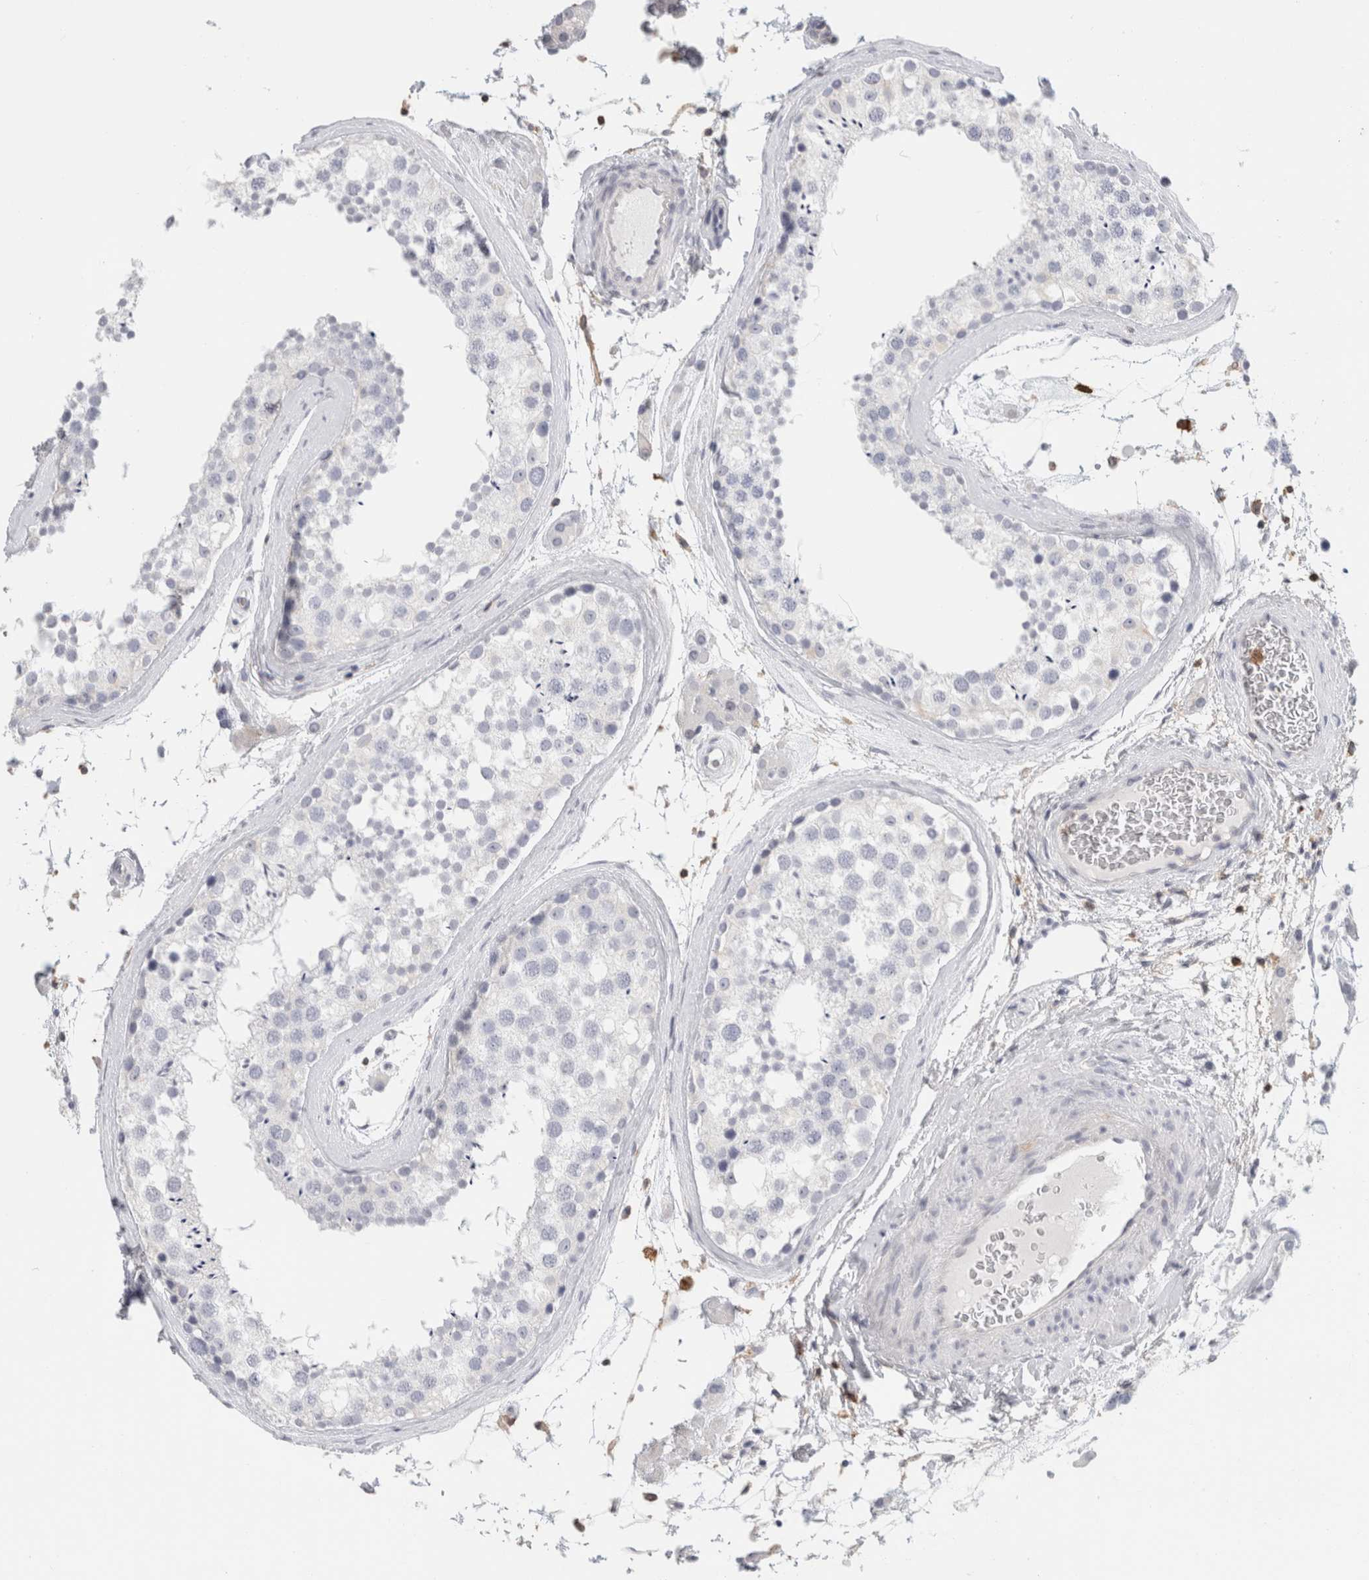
{"staining": {"intensity": "negative", "quantity": "none", "location": "none"}, "tissue": "testis", "cell_type": "Cells in seminiferous ducts", "image_type": "normal", "snomed": [{"axis": "morphology", "description": "Normal tissue, NOS"}, {"axis": "topography", "description": "Testis"}], "caption": "Cells in seminiferous ducts show no significant protein staining in benign testis.", "gene": "P2RY2", "patient": {"sex": "male", "age": 46}}